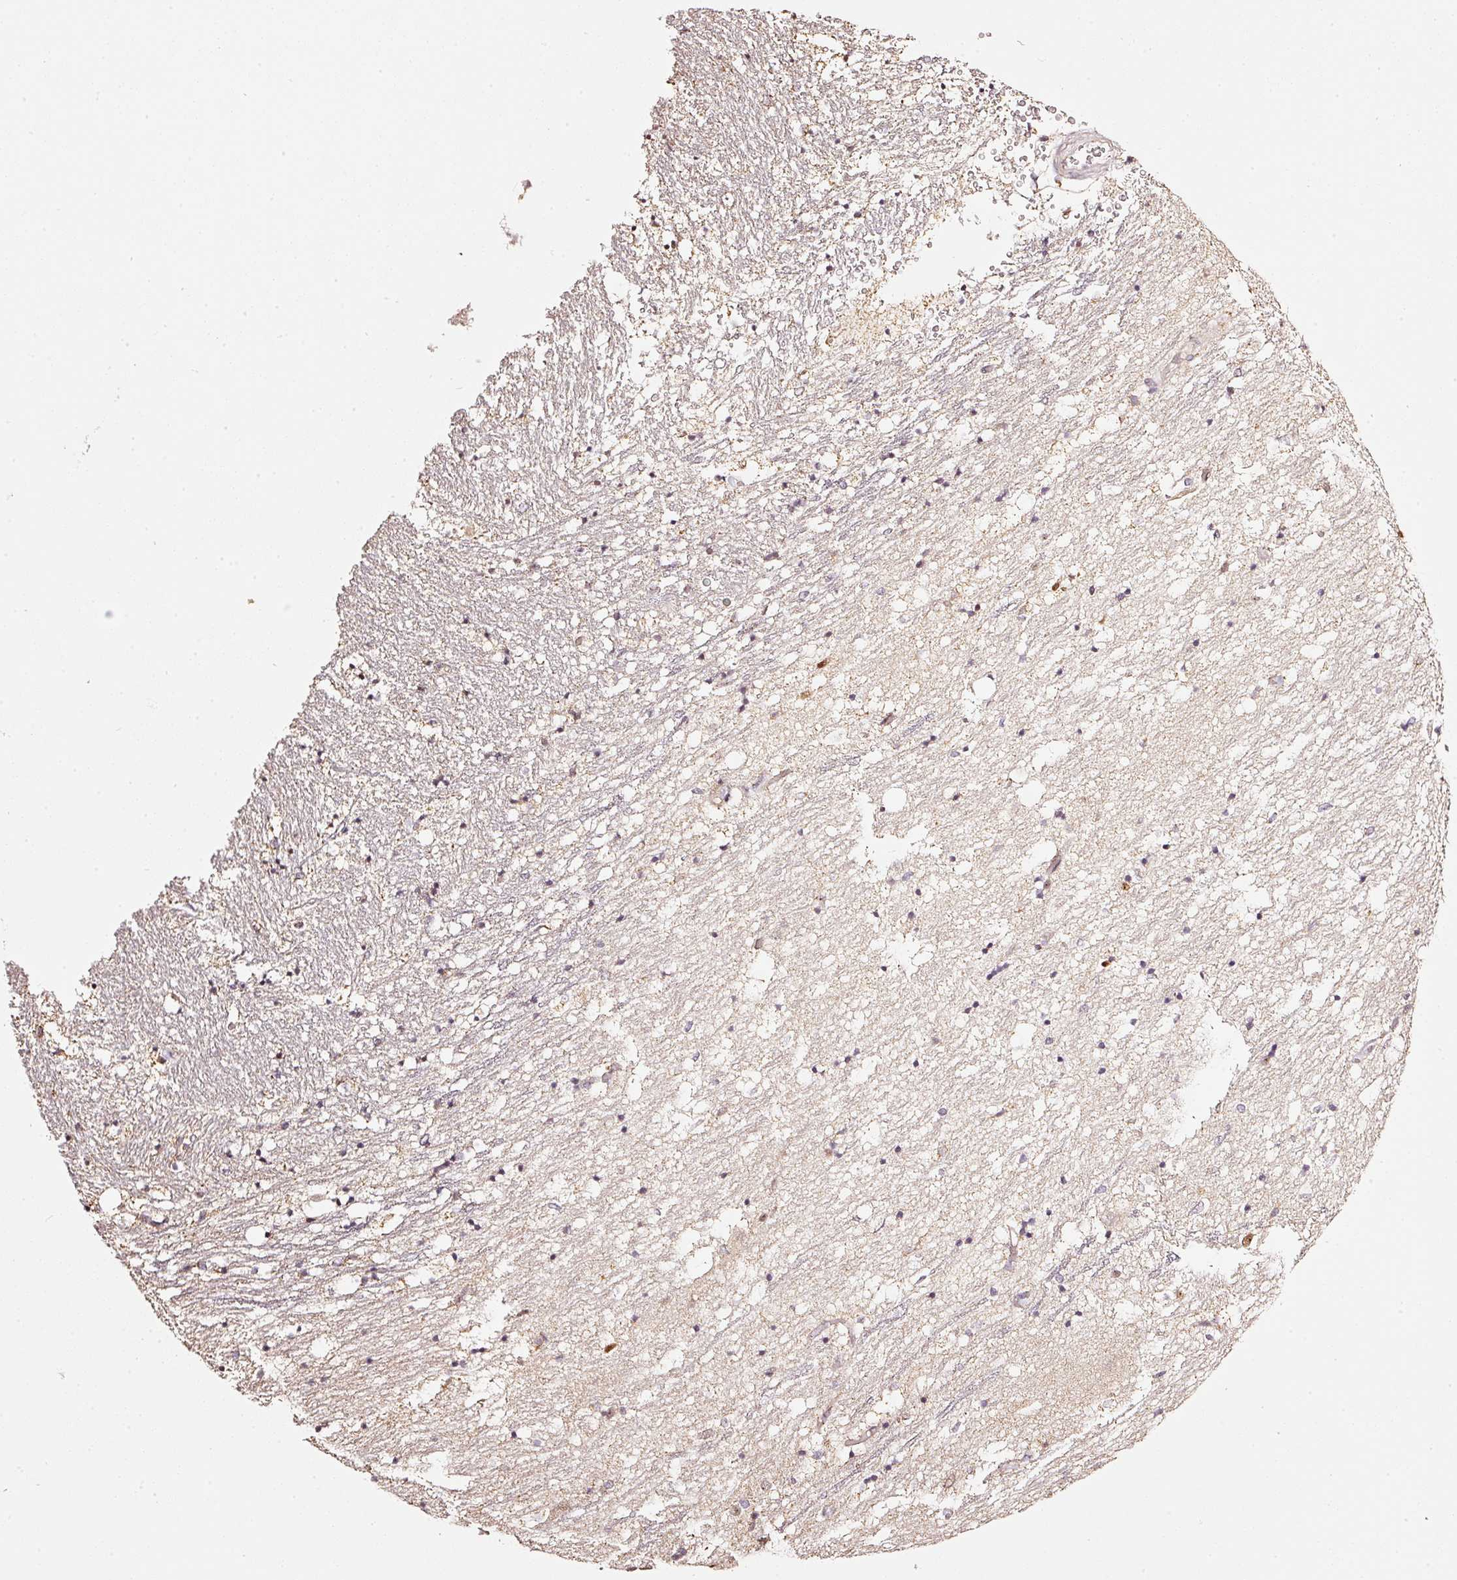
{"staining": {"intensity": "weak", "quantity": "25%-75%", "location": "cytoplasmic/membranous"}, "tissue": "caudate", "cell_type": "Glial cells", "image_type": "normal", "snomed": [{"axis": "morphology", "description": "Normal tissue, NOS"}, {"axis": "topography", "description": "Lateral ventricle wall"}], "caption": "Immunohistochemistry (IHC) (DAB (3,3'-diaminobenzidine)) staining of unremarkable caudate exhibits weak cytoplasmic/membranous protein expression in about 25%-75% of glial cells. Nuclei are stained in blue.", "gene": "RAB35", "patient": {"sex": "male", "age": 58}}